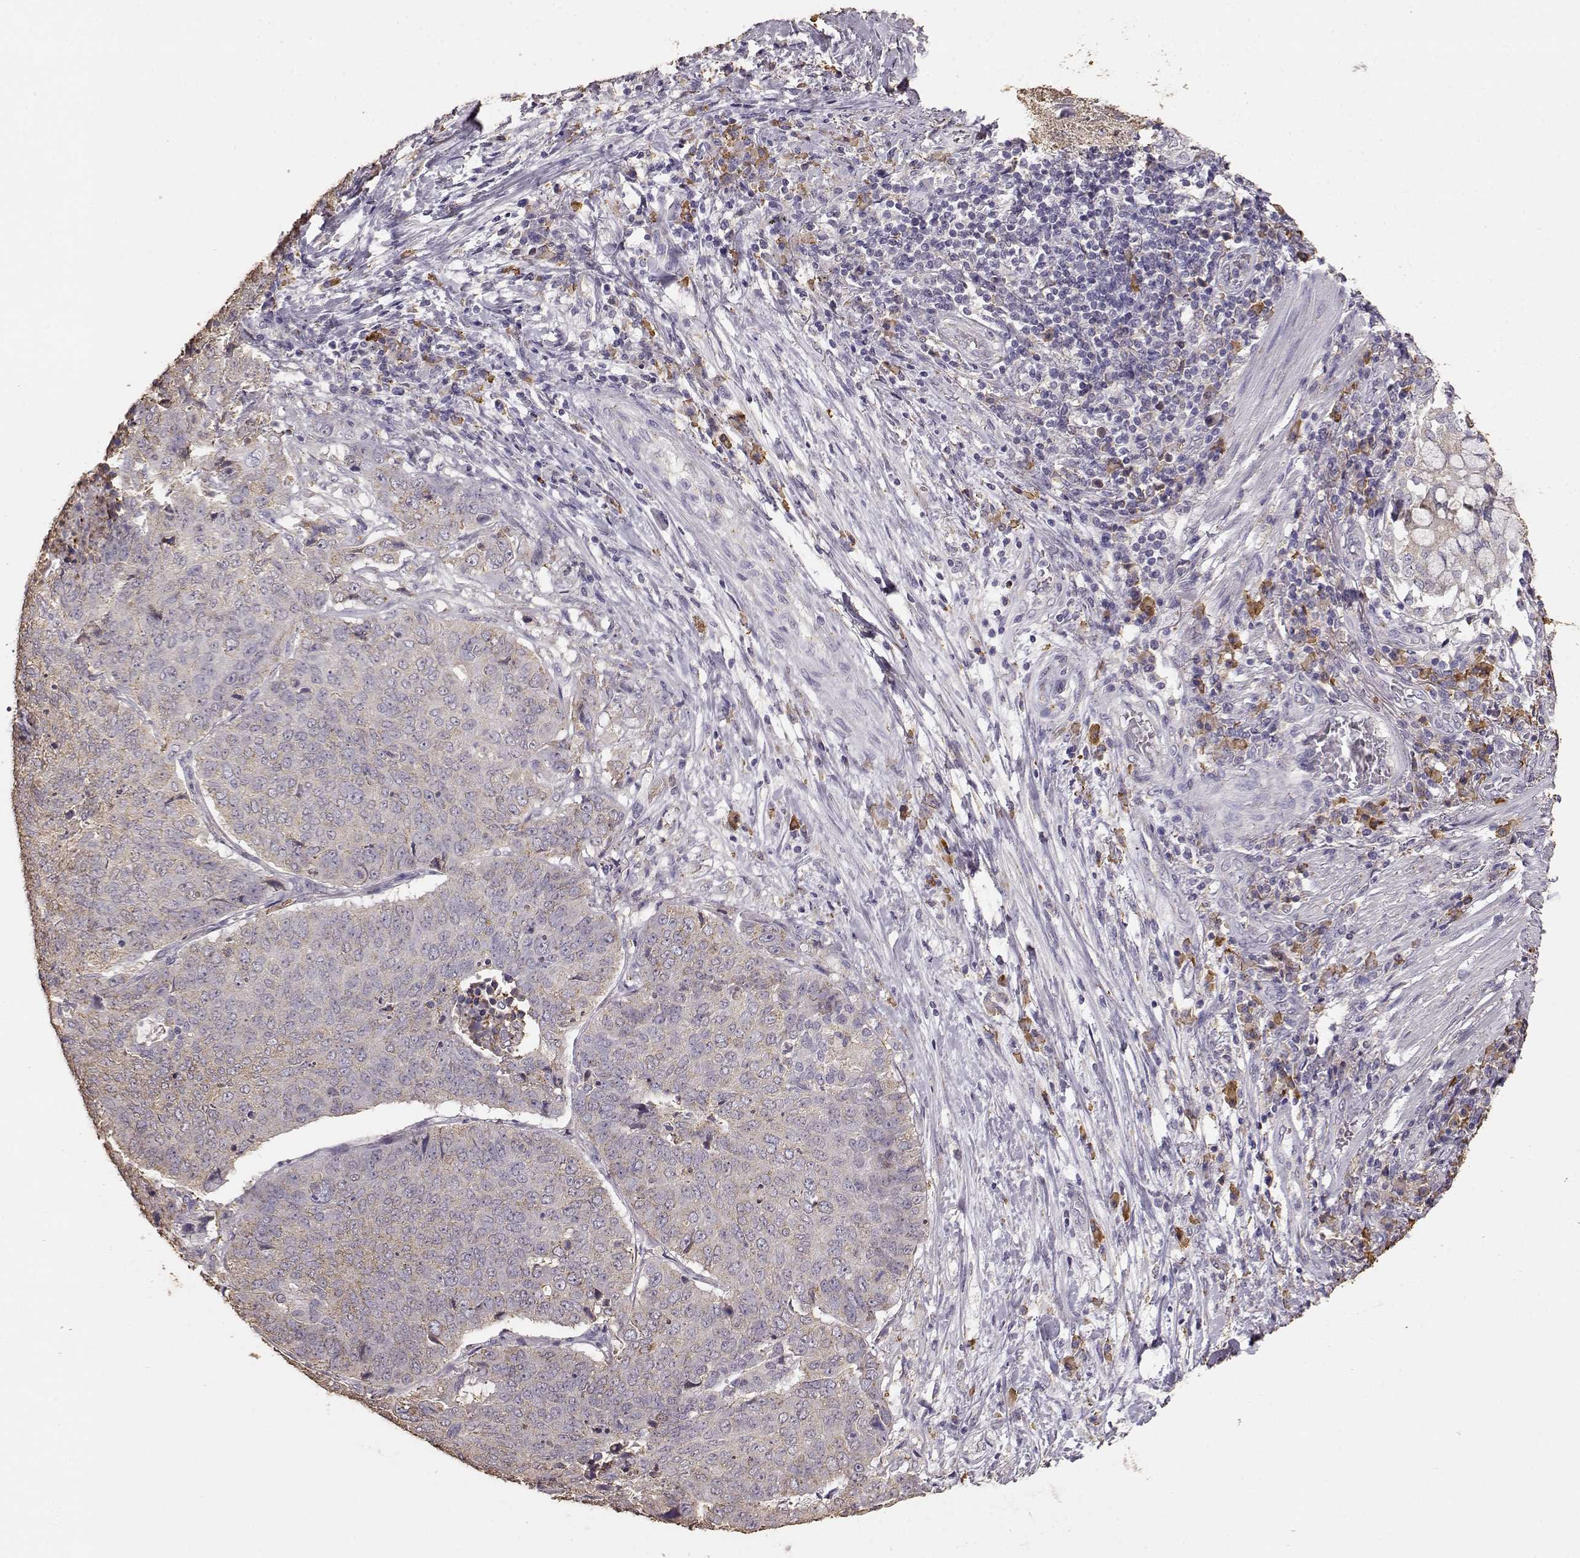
{"staining": {"intensity": "weak", "quantity": "25%-75%", "location": "cytoplasmic/membranous"}, "tissue": "lung cancer", "cell_type": "Tumor cells", "image_type": "cancer", "snomed": [{"axis": "morphology", "description": "Normal tissue, NOS"}, {"axis": "morphology", "description": "Squamous cell carcinoma, NOS"}, {"axis": "topography", "description": "Bronchus"}, {"axis": "topography", "description": "Lung"}], "caption": "Lung cancer (squamous cell carcinoma) tissue shows weak cytoplasmic/membranous positivity in about 25%-75% of tumor cells (DAB (3,3'-diaminobenzidine) IHC, brown staining for protein, blue staining for nuclei).", "gene": "GABRG3", "patient": {"sex": "male", "age": 64}}